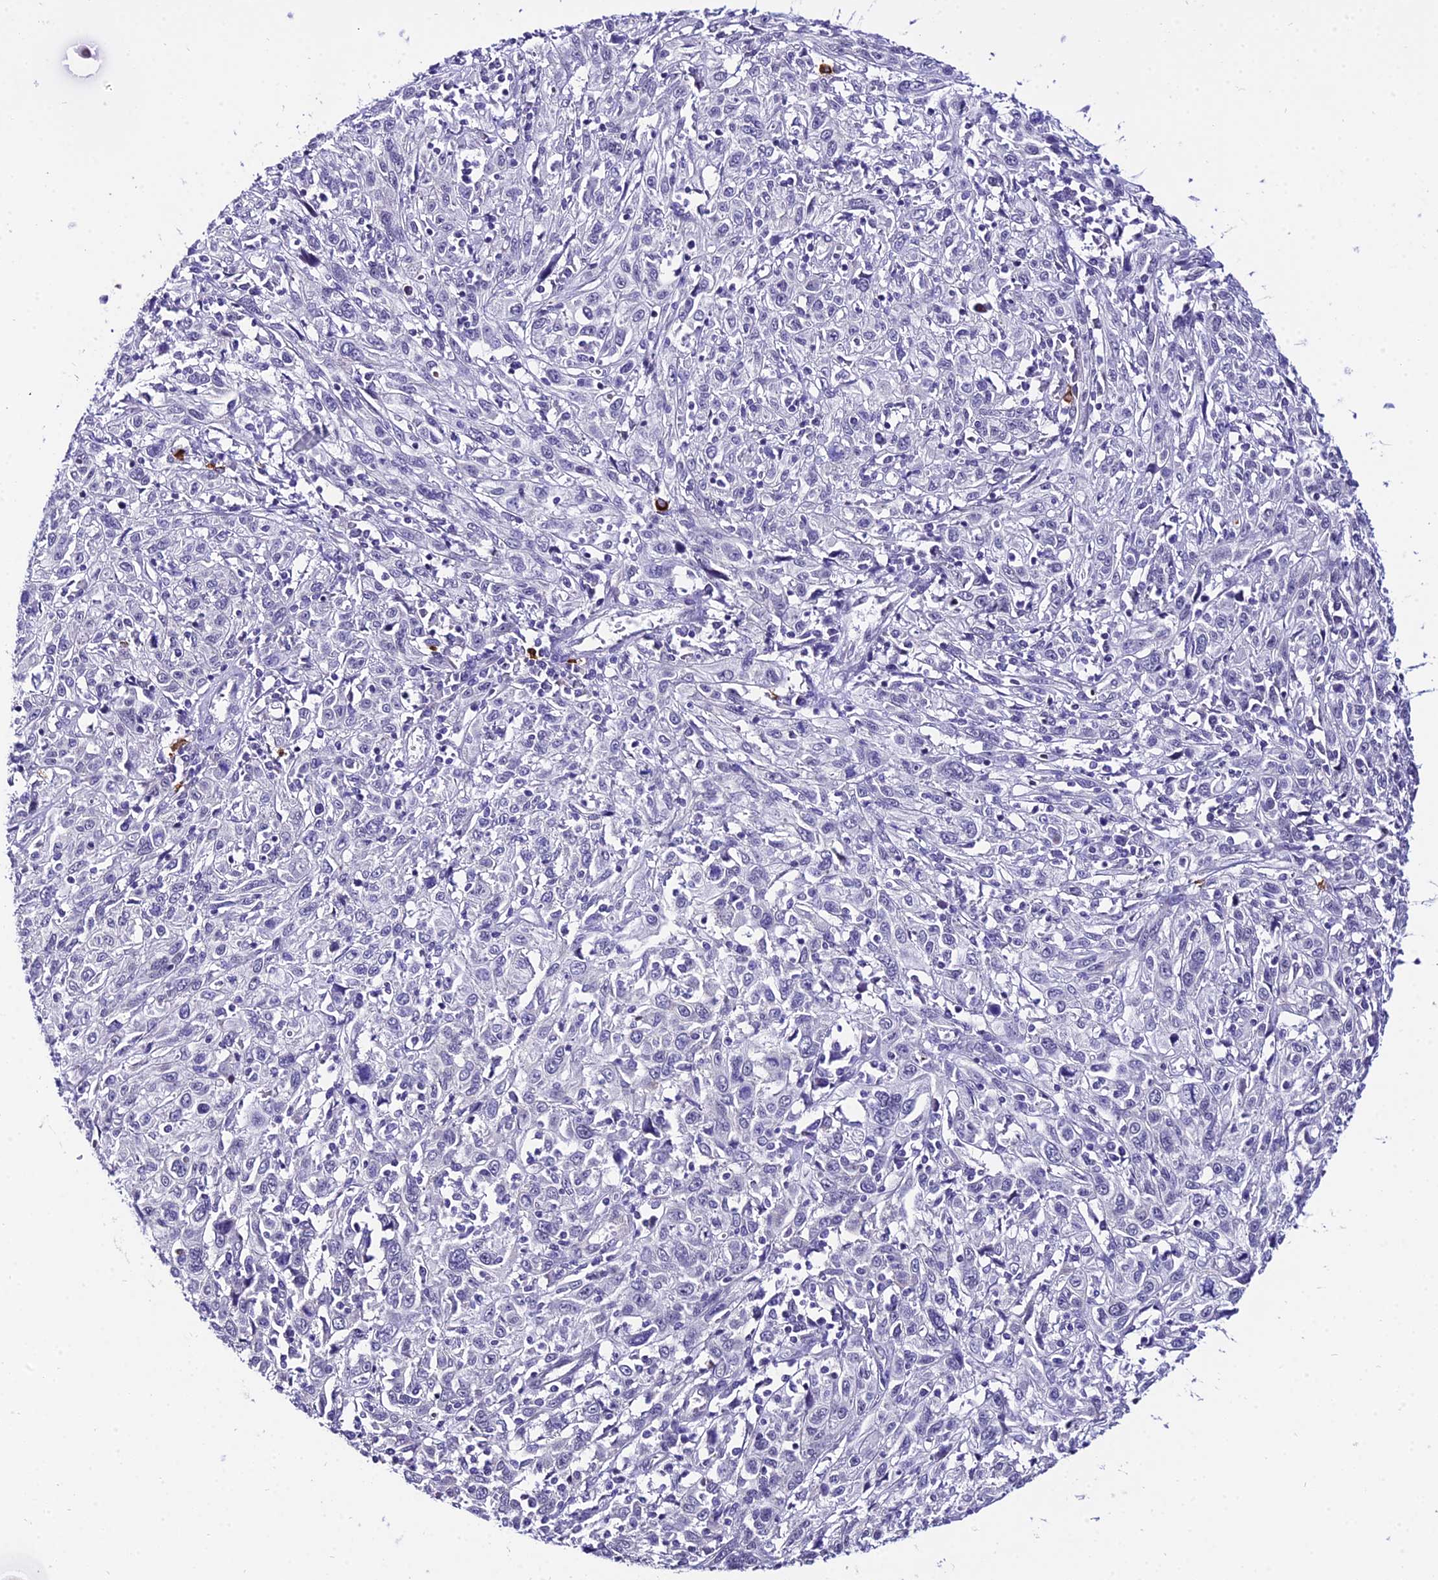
{"staining": {"intensity": "negative", "quantity": "none", "location": "none"}, "tissue": "cervical cancer", "cell_type": "Tumor cells", "image_type": "cancer", "snomed": [{"axis": "morphology", "description": "Squamous cell carcinoma, NOS"}, {"axis": "topography", "description": "Cervix"}], "caption": "The micrograph demonstrates no staining of tumor cells in cervical cancer.", "gene": "POLR2I", "patient": {"sex": "female", "age": 46}}